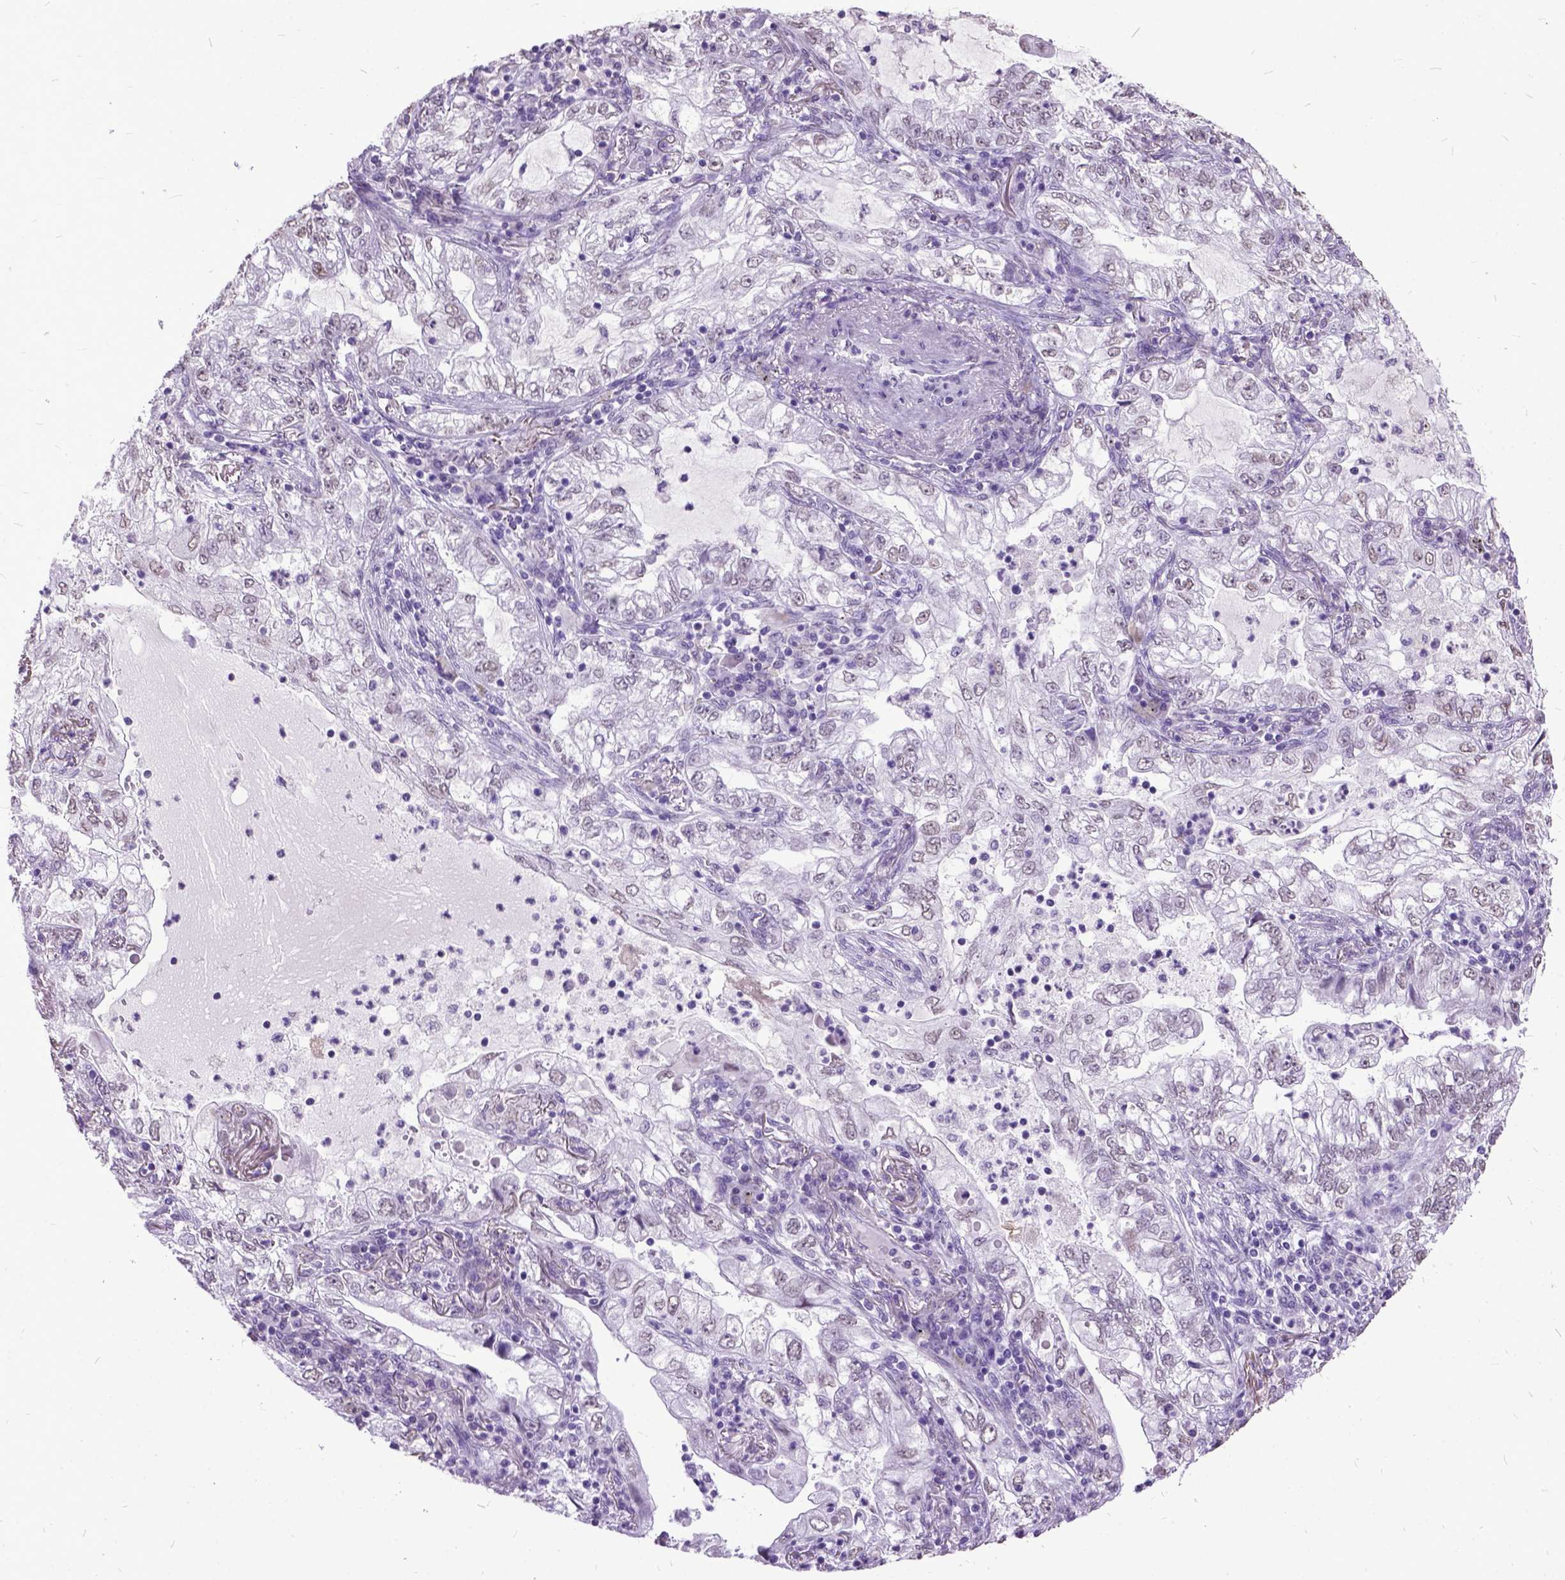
{"staining": {"intensity": "negative", "quantity": "none", "location": "none"}, "tissue": "lung cancer", "cell_type": "Tumor cells", "image_type": "cancer", "snomed": [{"axis": "morphology", "description": "Adenocarcinoma, NOS"}, {"axis": "topography", "description": "Lung"}], "caption": "A high-resolution histopathology image shows IHC staining of lung cancer, which exhibits no significant positivity in tumor cells. (DAB (3,3'-diaminobenzidine) immunohistochemistry (IHC) with hematoxylin counter stain).", "gene": "MARCHF10", "patient": {"sex": "female", "age": 73}}